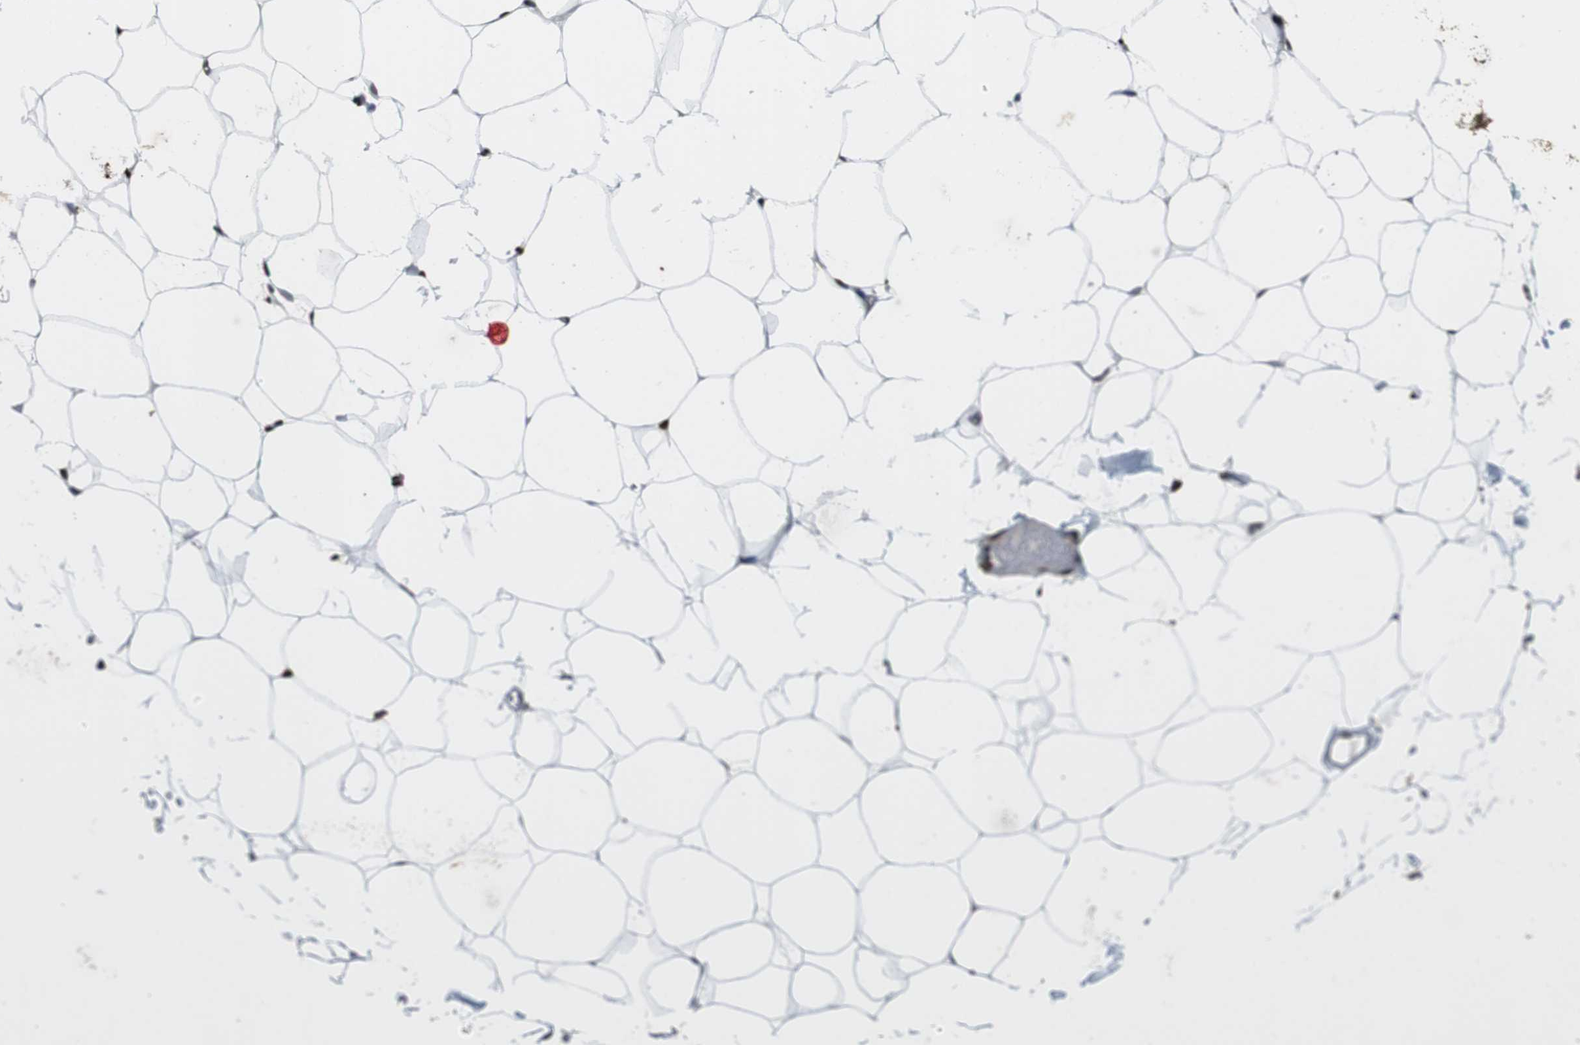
{"staining": {"intensity": "moderate", "quantity": ">75%", "location": "nuclear"}, "tissue": "adipose tissue", "cell_type": "Adipocytes", "image_type": "normal", "snomed": [{"axis": "morphology", "description": "Normal tissue, NOS"}, {"axis": "topography", "description": "Breast"}, {"axis": "topography", "description": "Adipose tissue"}], "caption": "Adipose tissue stained with DAB (3,3'-diaminobenzidine) immunohistochemistry (IHC) demonstrates medium levels of moderate nuclear expression in about >75% of adipocytes. (brown staining indicates protein expression, while blue staining denotes nuclei).", "gene": "PML", "patient": {"sex": "female", "age": 25}}